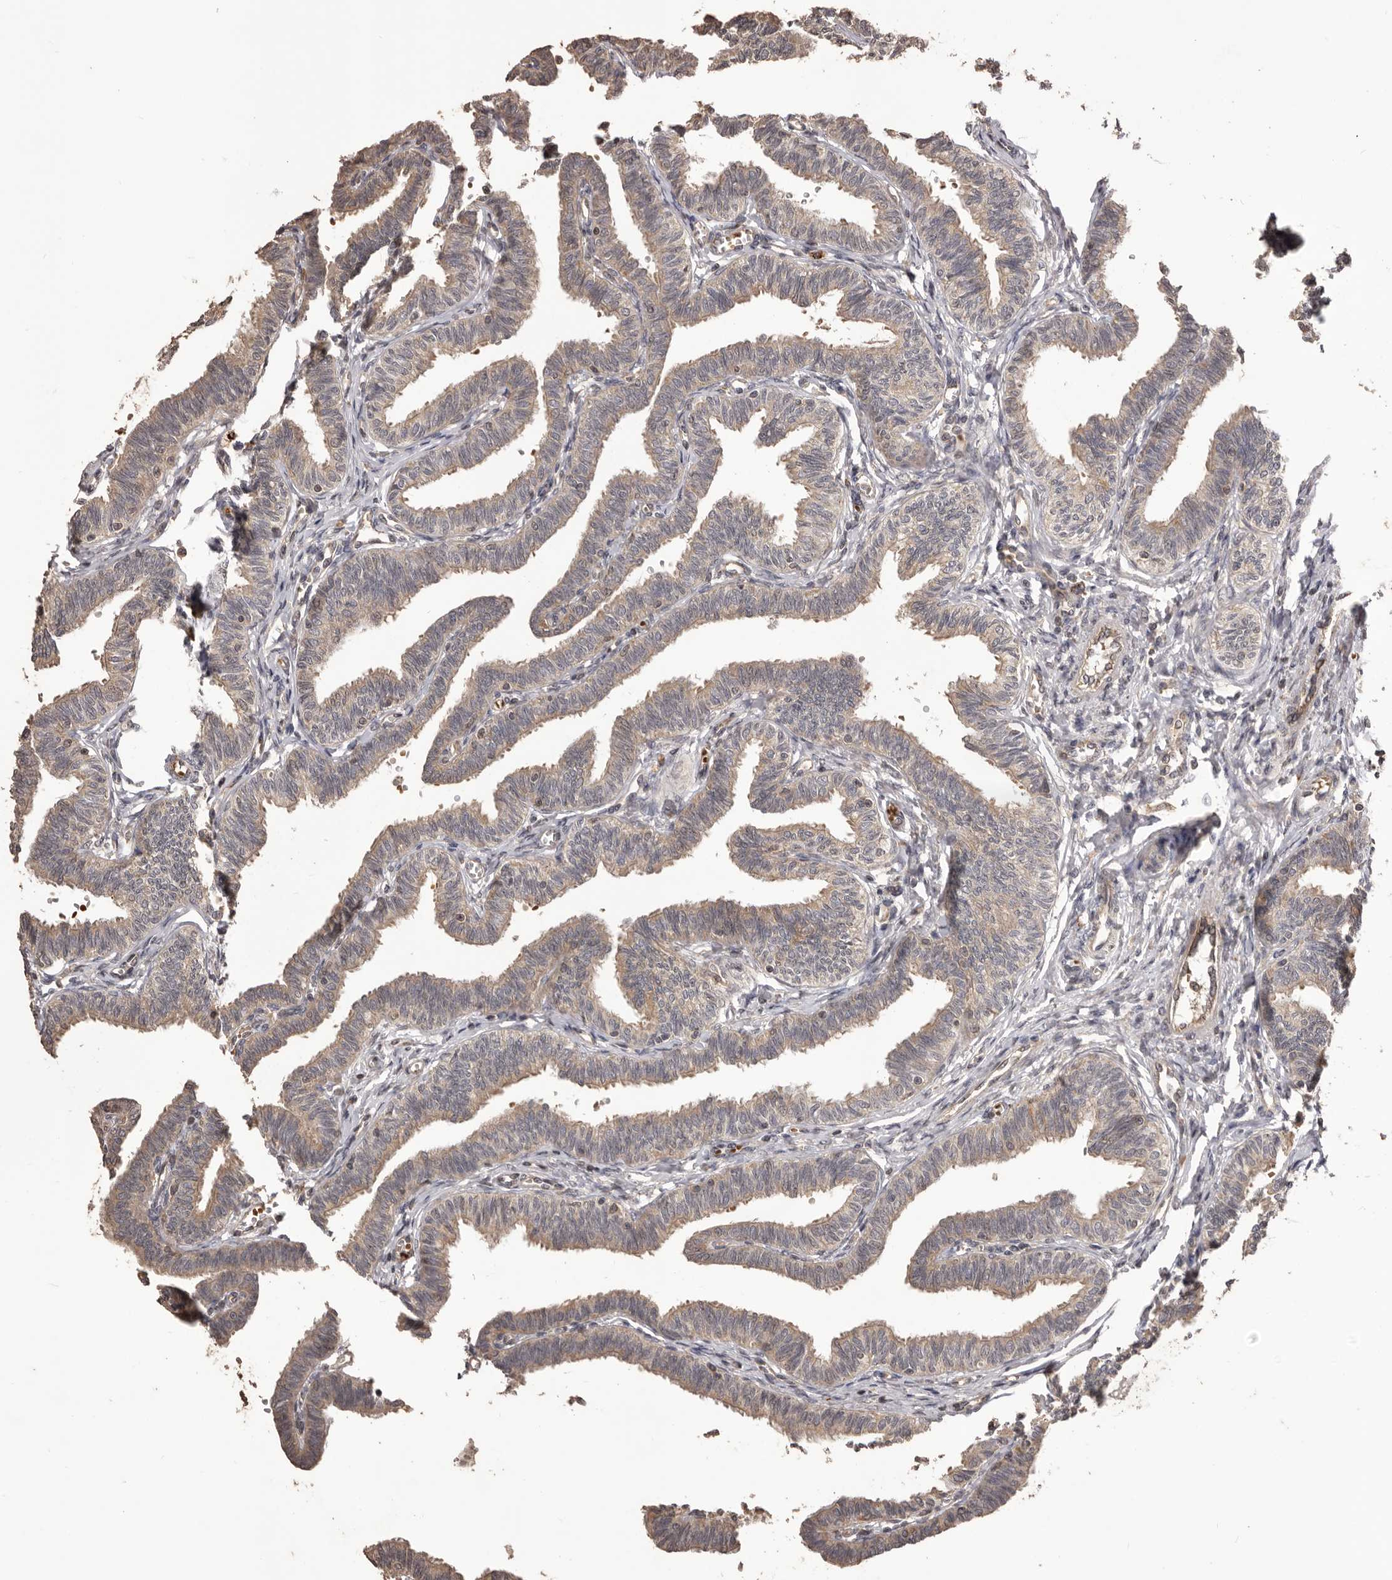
{"staining": {"intensity": "moderate", "quantity": "25%-75%", "location": "cytoplasmic/membranous"}, "tissue": "fallopian tube", "cell_type": "Glandular cells", "image_type": "normal", "snomed": [{"axis": "morphology", "description": "Normal tissue, NOS"}, {"axis": "topography", "description": "Fallopian tube"}, {"axis": "topography", "description": "Ovary"}], "caption": "Protein positivity by immunohistochemistry (IHC) exhibits moderate cytoplasmic/membranous staining in about 25%-75% of glandular cells in normal fallopian tube. (brown staining indicates protein expression, while blue staining denotes nuclei).", "gene": "QRSL1", "patient": {"sex": "female", "age": 23}}